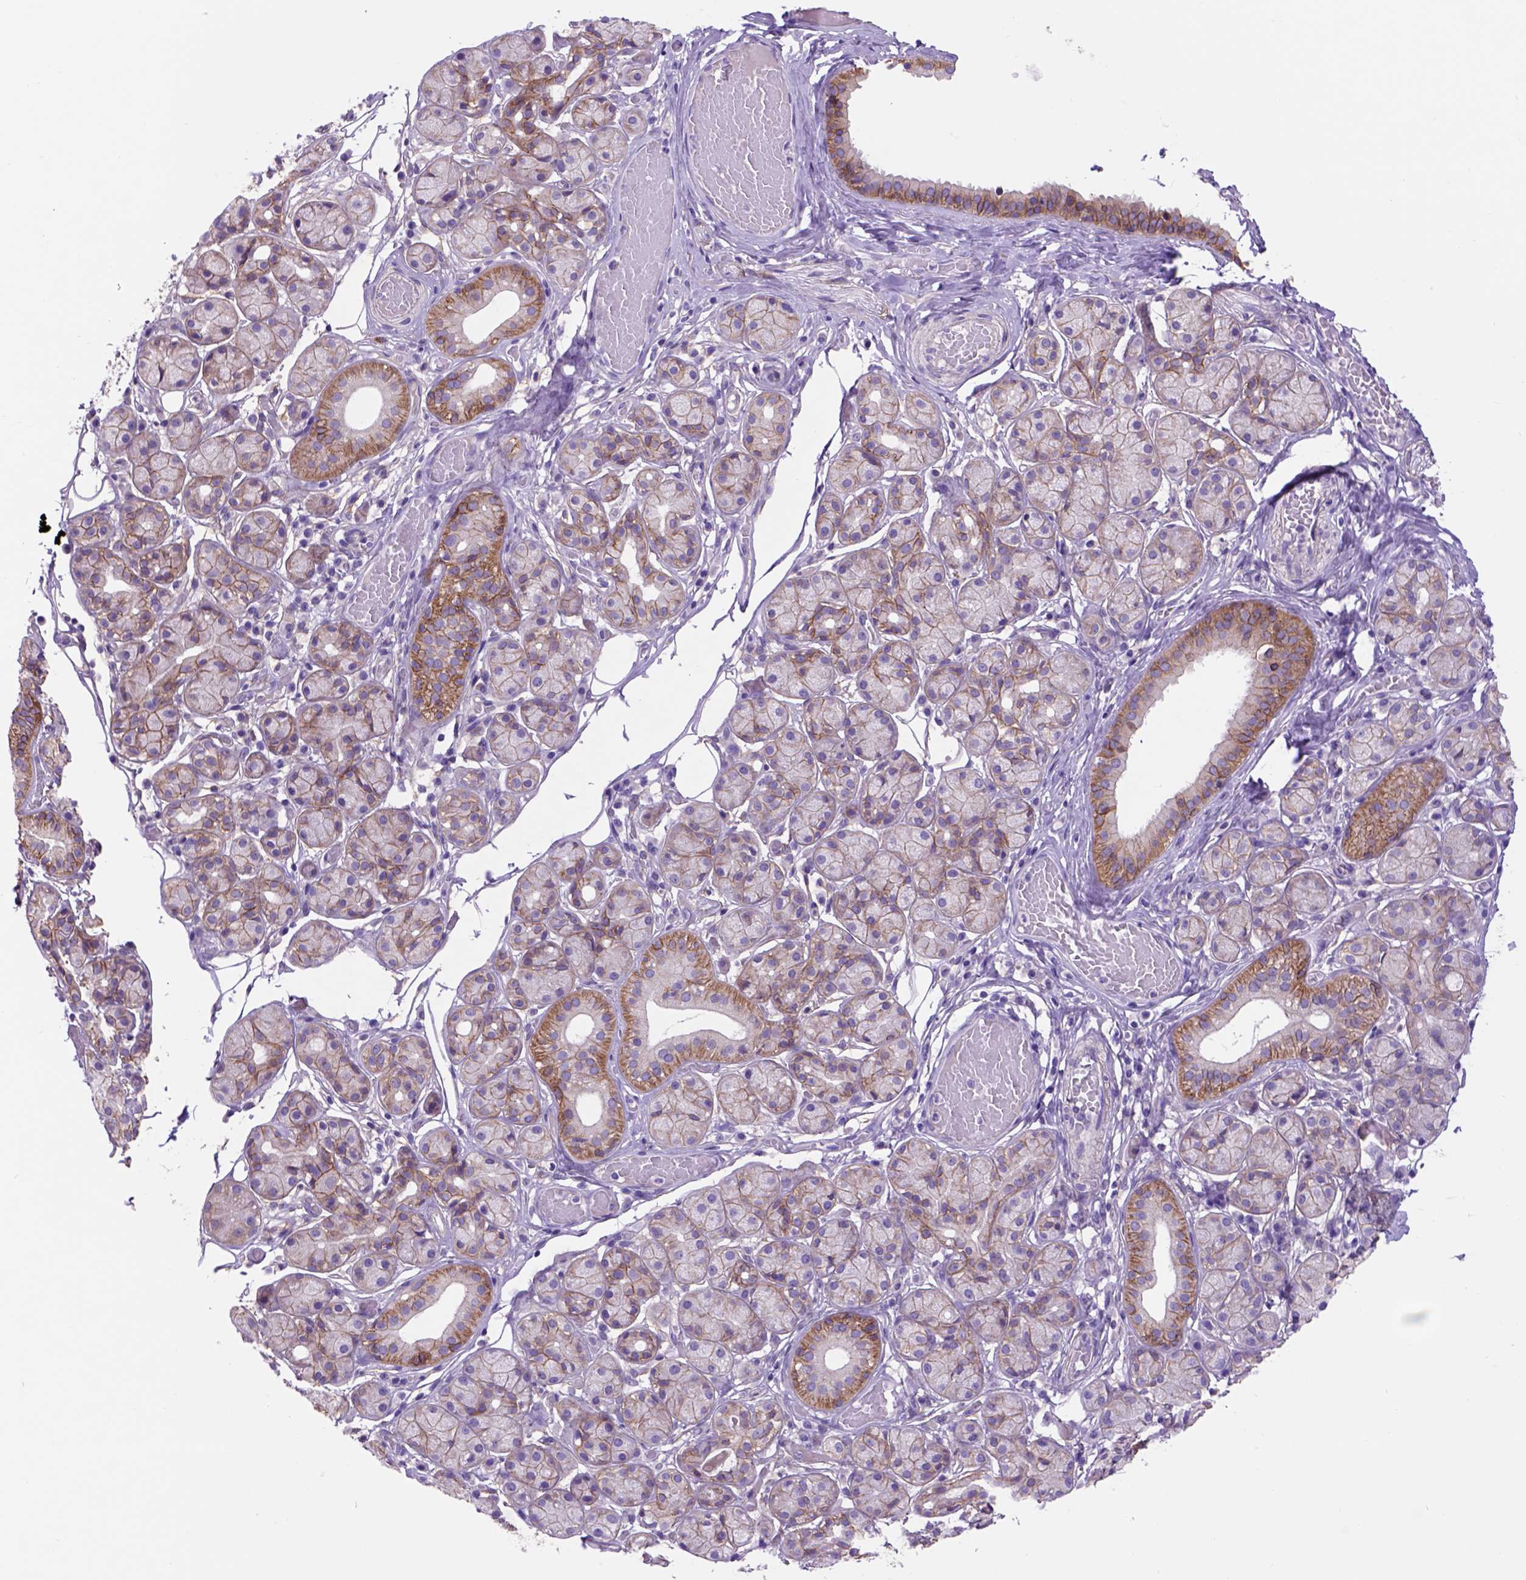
{"staining": {"intensity": "weak", "quantity": "25%-75%", "location": "cytoplasmic/membranous"}, "tissue": "salivary gland", "cell_type": "Glandular cells", "image_type": "normal", "snomed": [{"axis": "morphology", "description": "Normal tissue, NOS"}, {"axis": "topography", "description": "Salivary gland"}, {"axis": "topography", "description": "Peripheral nerve tissue"}], "caption": "The immunohistochemical stain highlights weak cytoplasmic/membranous positivity in glandular cells of unremarkable salivary gland.", "gene": "EGFR", "patient": {"sex": "male", "age": 71}}